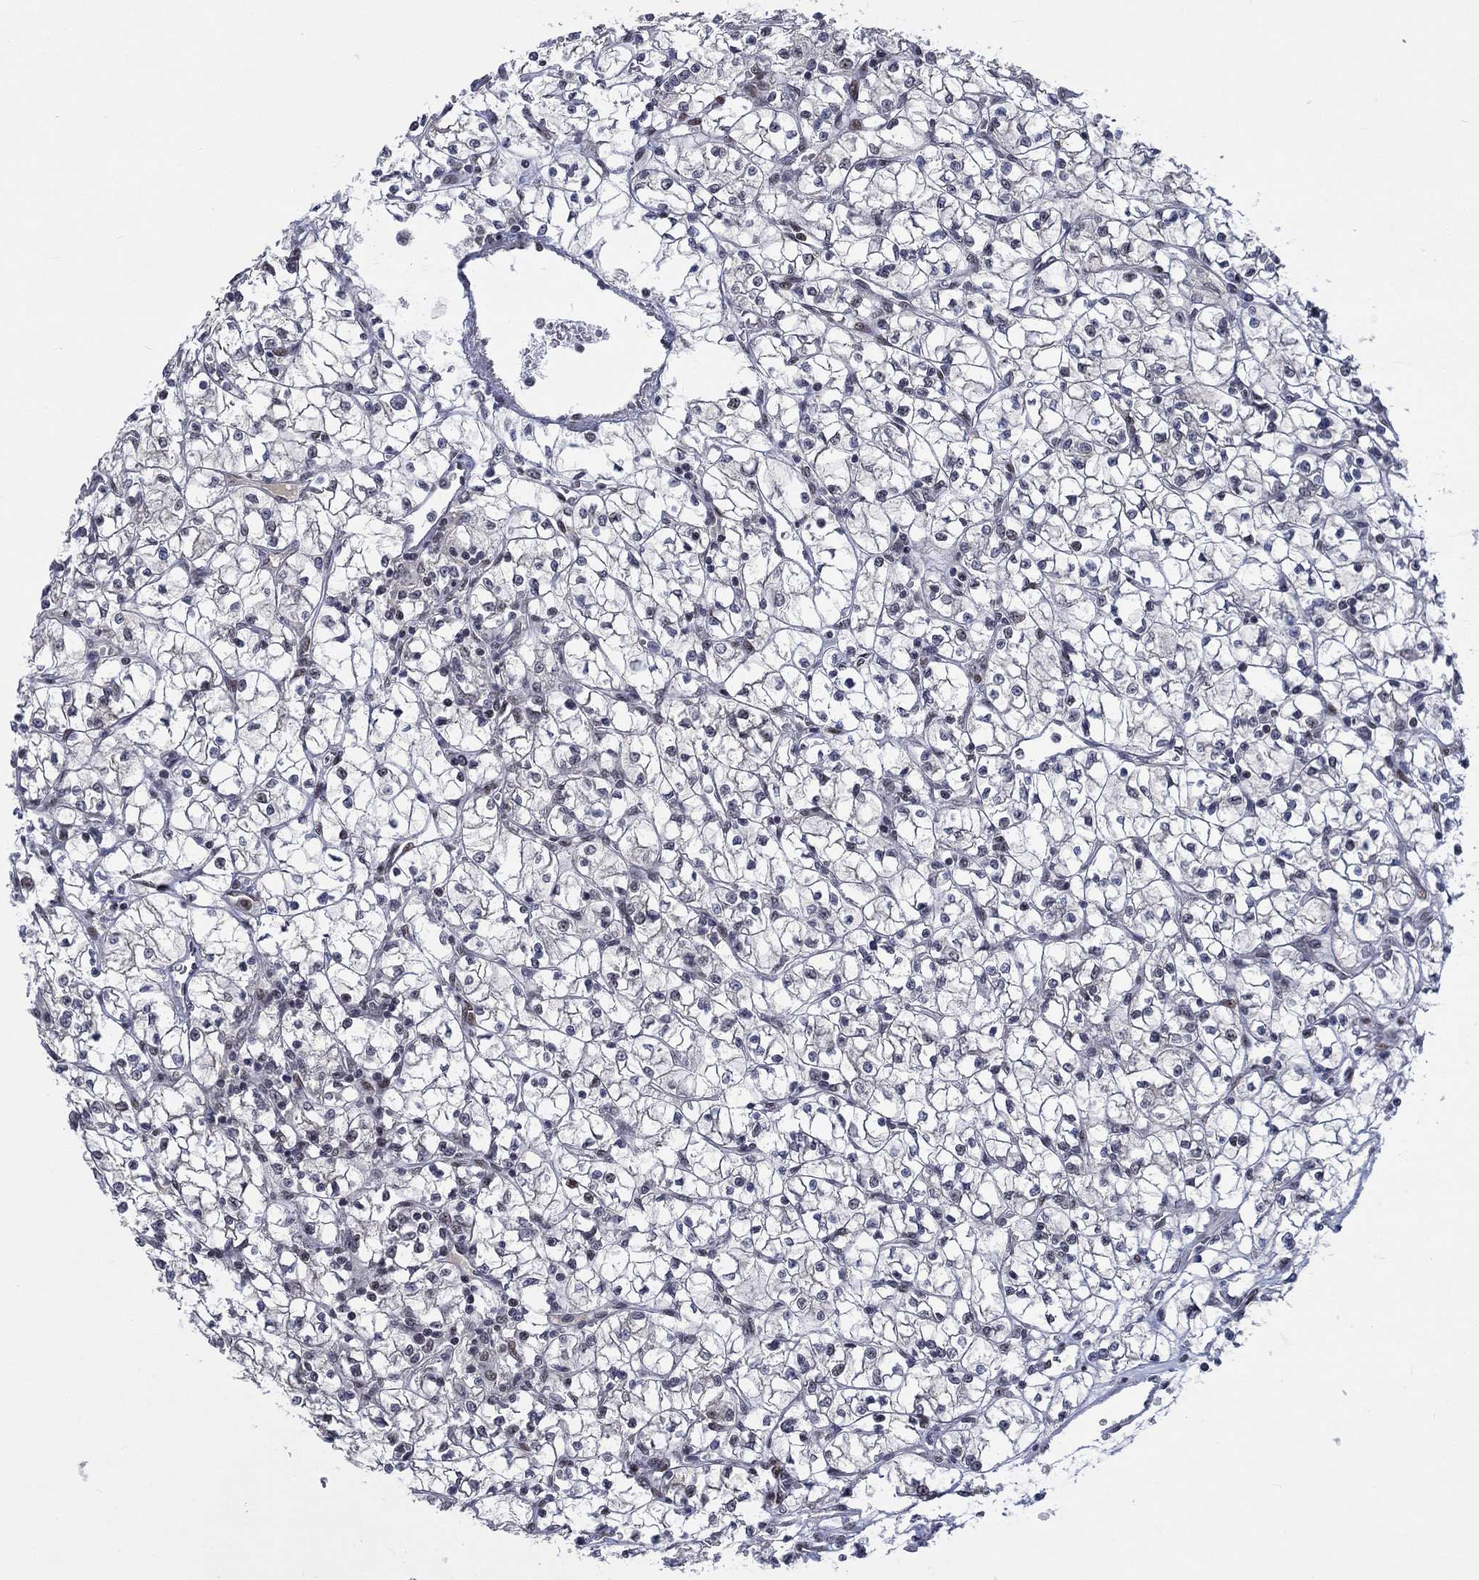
{"staining": {"intensity": "negative", "quantity": "none", "location": "none"}, "tissue": "renal cancer", "cell_type": "Tumor cells", "image_type": "cancer", "snomed": [{"axis": "morphology", "description": "Adenocarcinoma, NOS"}, {"axis": "topography", "description": "Kidney"}], "caption": "Photomicrograph shows no significant protein expression in tumor cells of renal cancer (adenocarcinoma).", "gene": "HTN1", "patient": {"sex": "female", "age": 64}}